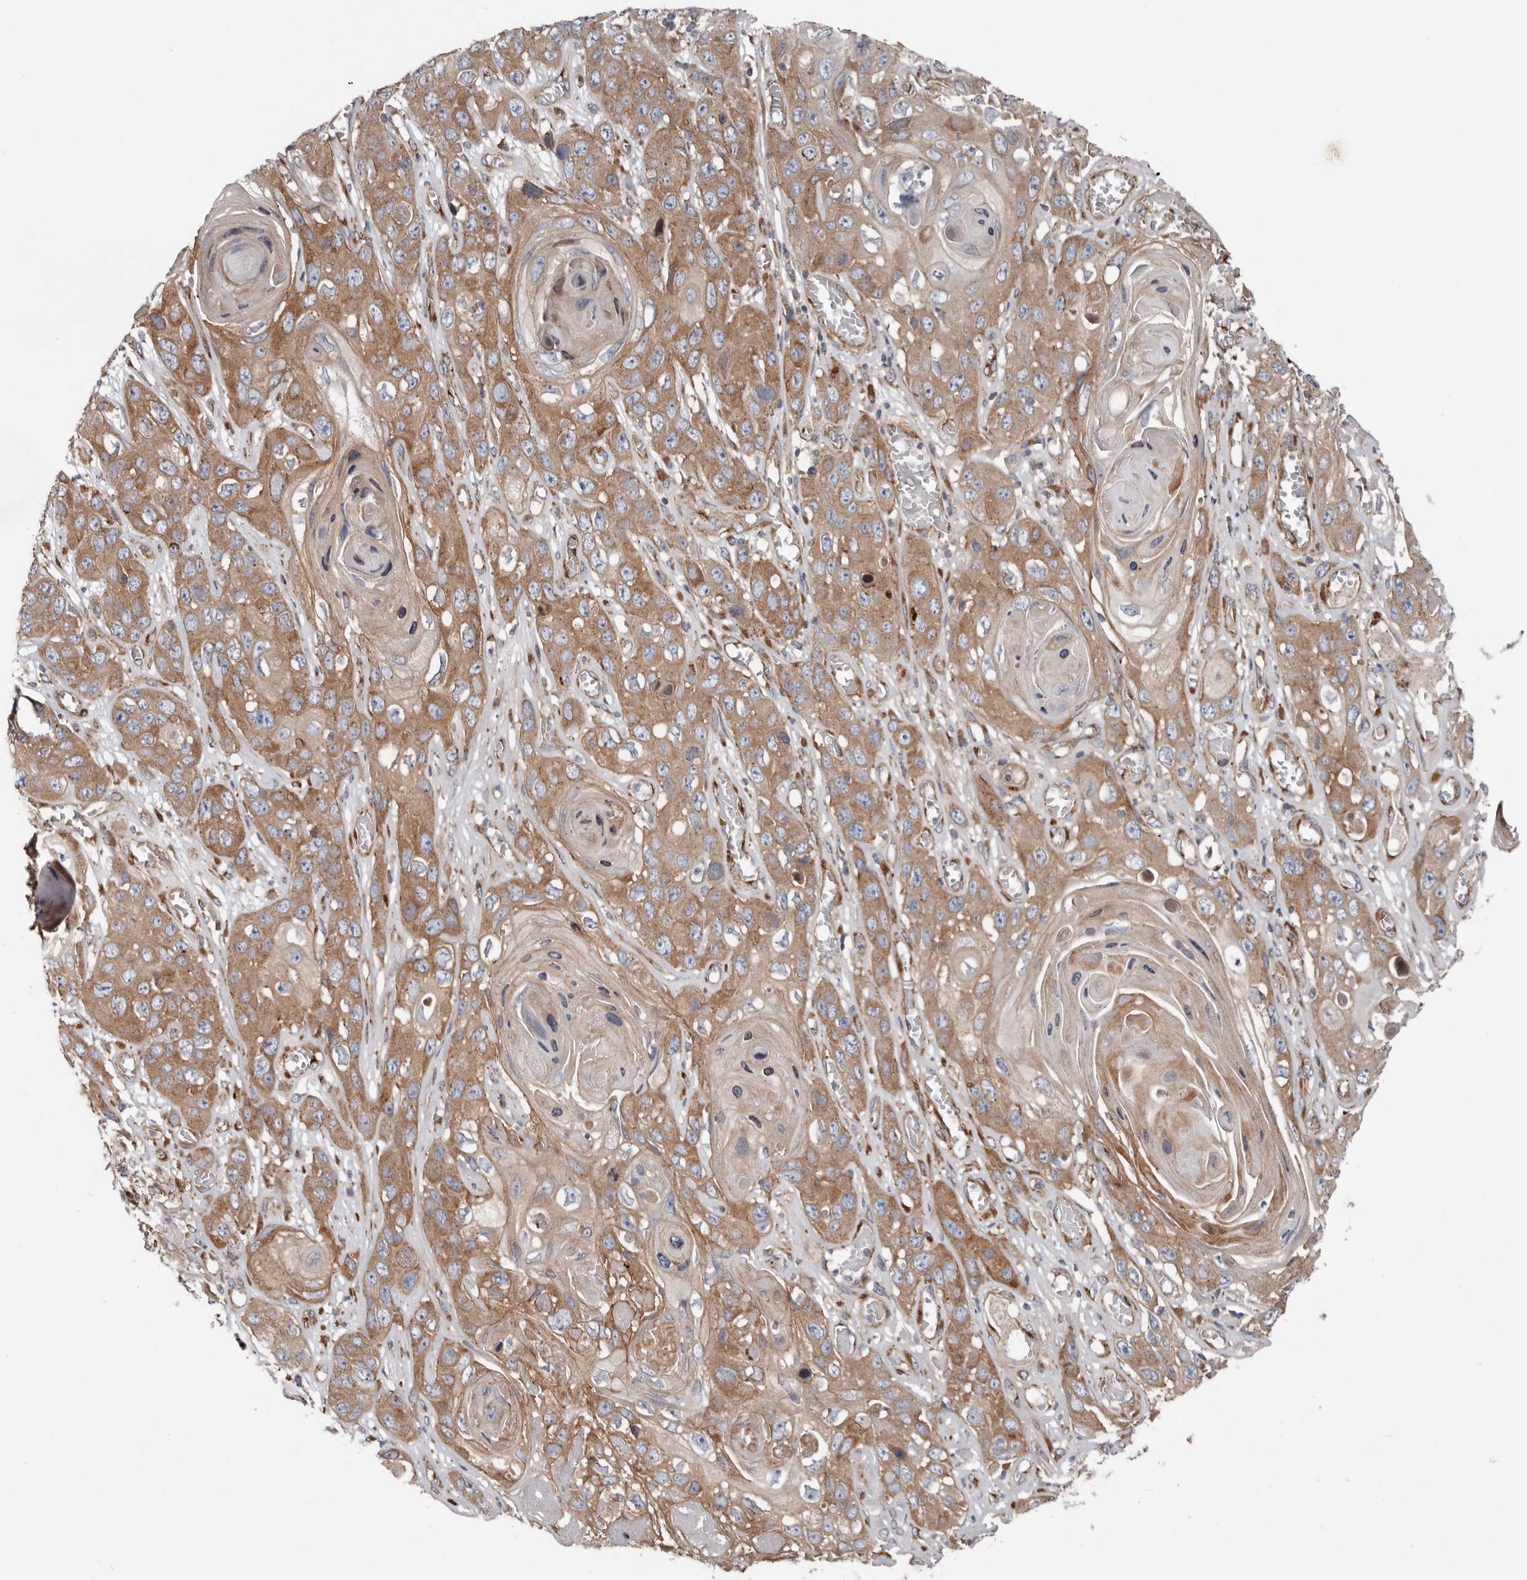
{"staining": {"intensity": "moderate", "quantity": ">75%", "location": "cytoplasmic/membranous"}, "tissue": "skin cancer", "cell_type": "Tumor cells", "image_type": "cancer", "snomed": [{"axis": "morphology", "description": "Squamous cell carcinoma, NOS"}, {"axis": "topography", "description": "Skin"}], "caption": "IHC micrograph of neoplastic tissue: human skin cancer stained using immunohistochemistry demonstrates medium levels of moderate protein expression localized specifically in the cytoplasmic/membranous of tumor cells, appearing as a cytoplasmic/membranous brown color.", "gene": "LUZP1", "patient": {"sex": "male", "age": 55}}